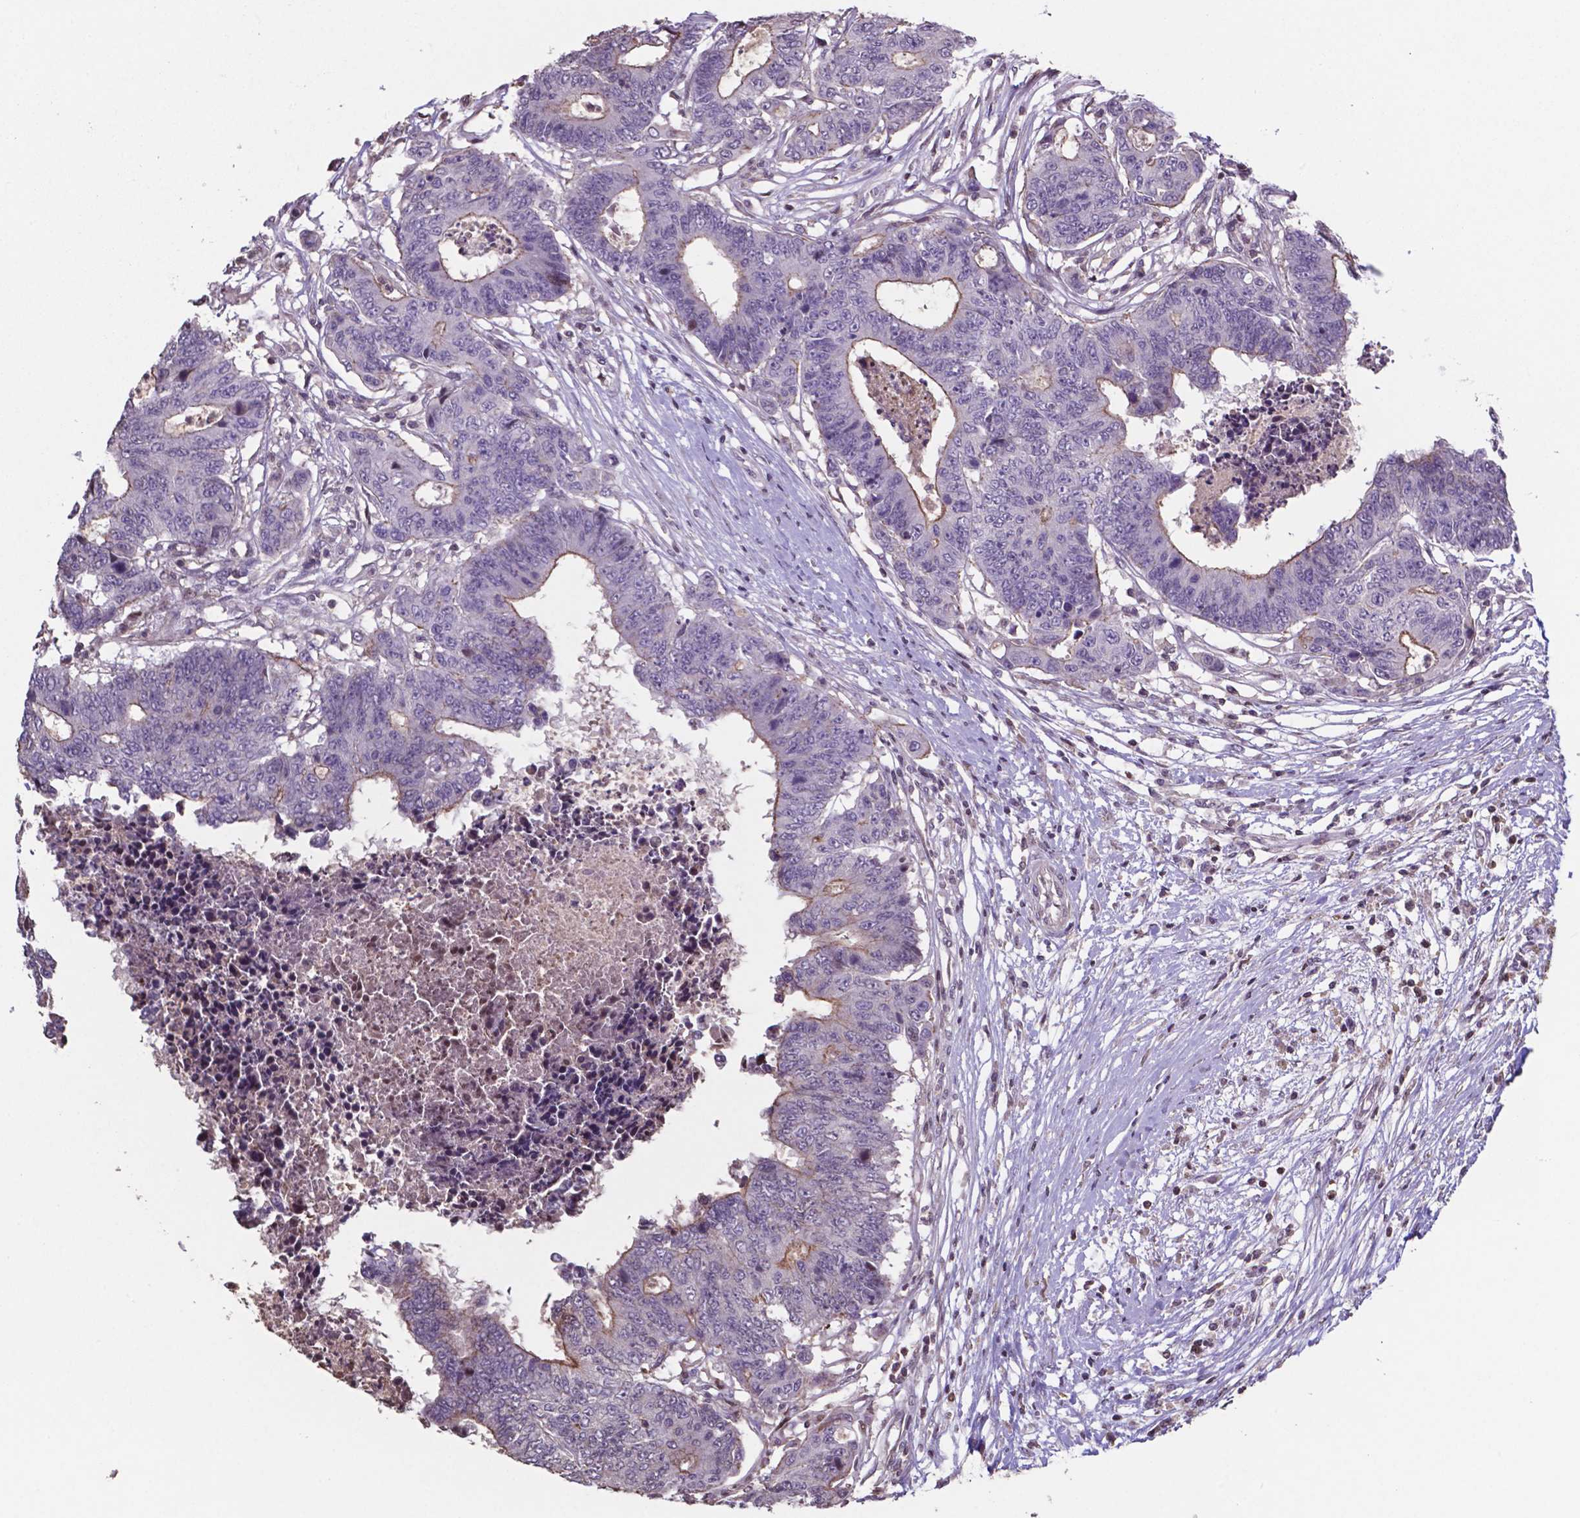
{"staining": {"intensity": "moderate", "quantity": "<25%", "location": "cytoplasmic/membranous"}, "tissue": "colorectal cancer", "cell_type": "Tumor cells", "image_type": "cancer", "snomed": [{"axis": "morphology", "description": "Adenocarcinoma, NOS"}, {"axis": "topography", "description": "Colon"}], "caption": "Approximately <25% of tumor cells in human colorectal cancer display moderate cytoplasmic/membranous protein staining as visualized by brown immunohistochemical staining.", "gene": "MLC1", "patient": {"sex": "female", "age": 48}}